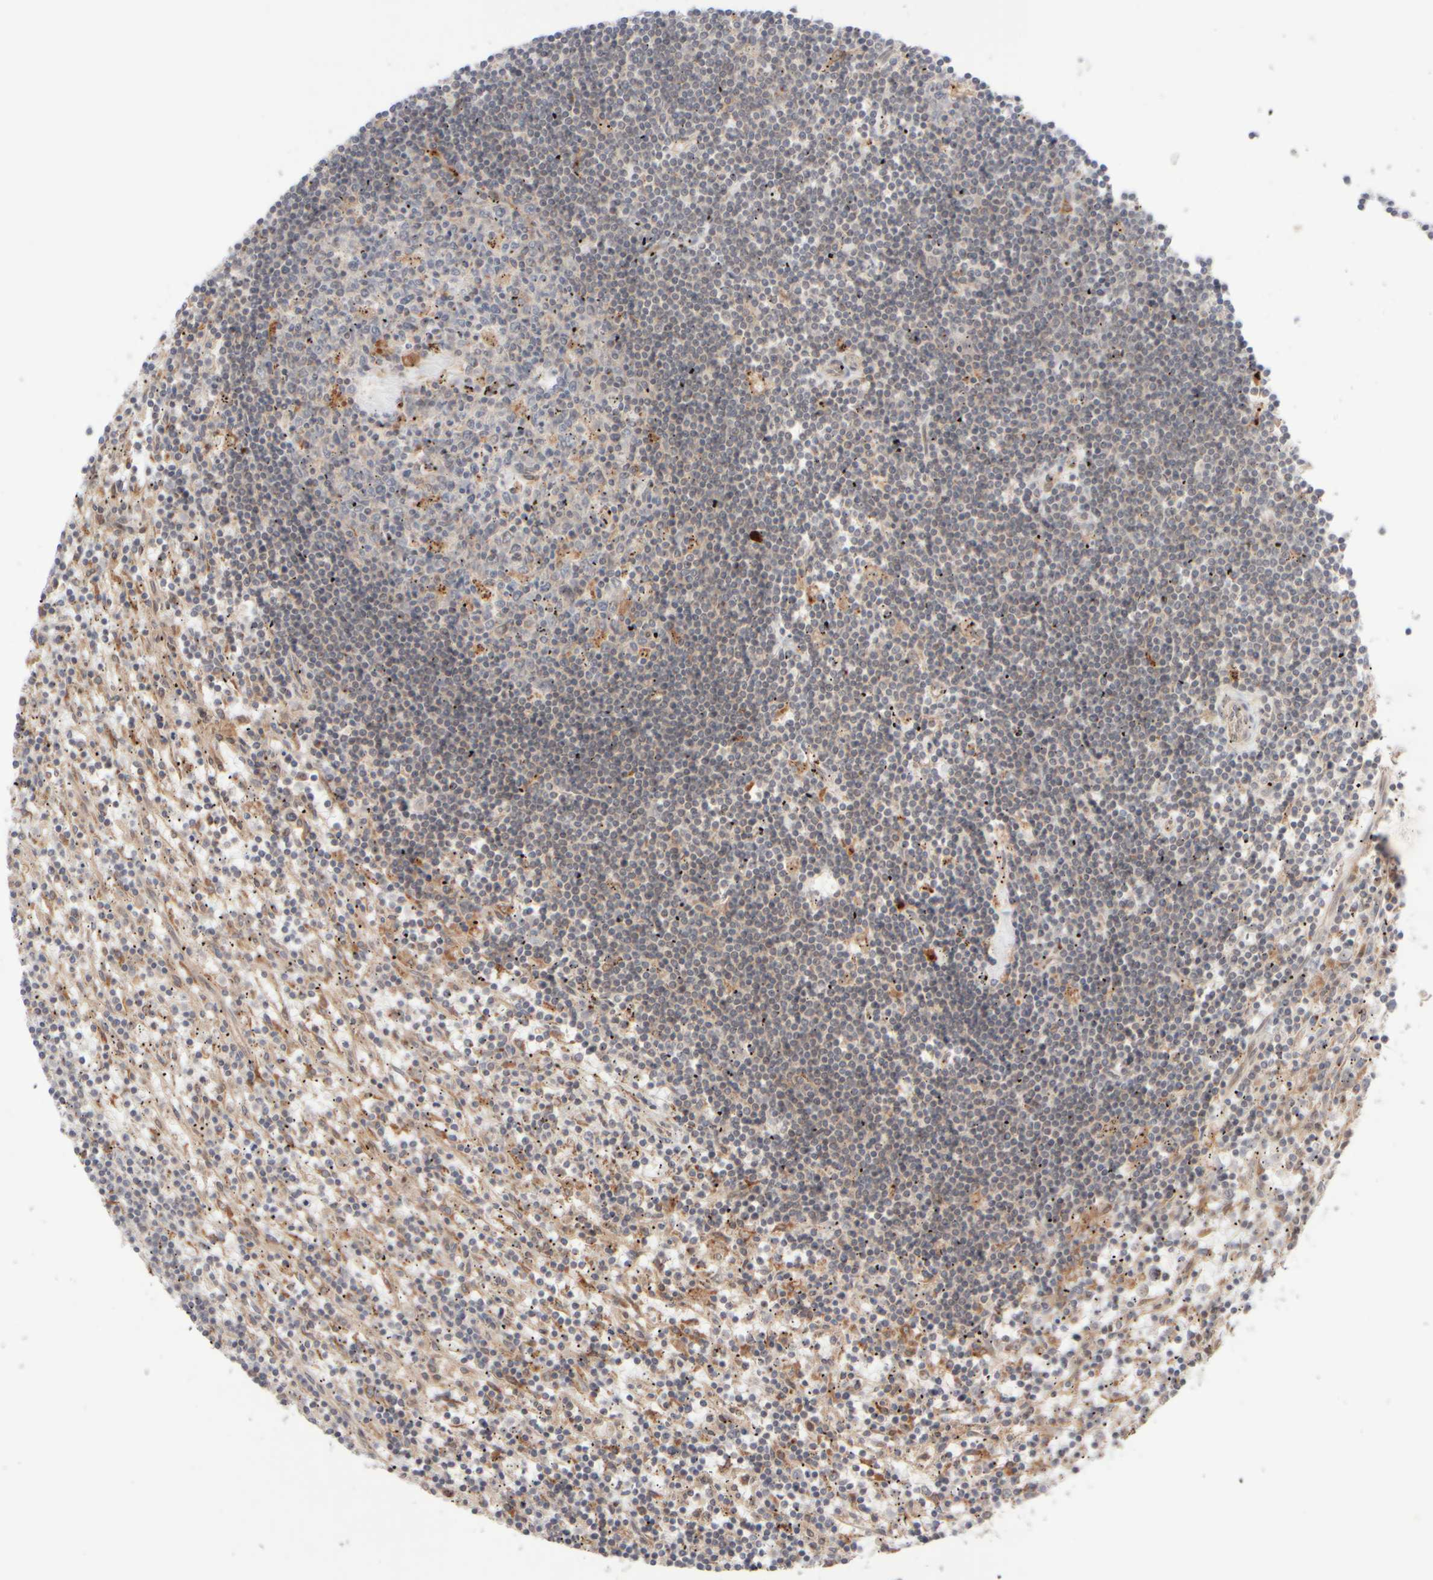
{"staining": {"intensity": "negative", "quantity": "none", "location": "none"}, "tissue": "lymphoma", "cell_type": "Tumor cells", "image_type": "cancer", "snomed": [{"axis": "morphology", "description": "Malignant lymphoma, non-Hodgkin's type, Low grade"}, {"axis": "topography", "description": "Spleen"}], "caption": "Malignant lymphoma, non-Hodgkin's type (low-grade) stained for a protein using immunohistochemistry (IHC) displays no positivity tumor cells.", "gene": "GCN1", "patient": {"sex": "male", "age": 76}}